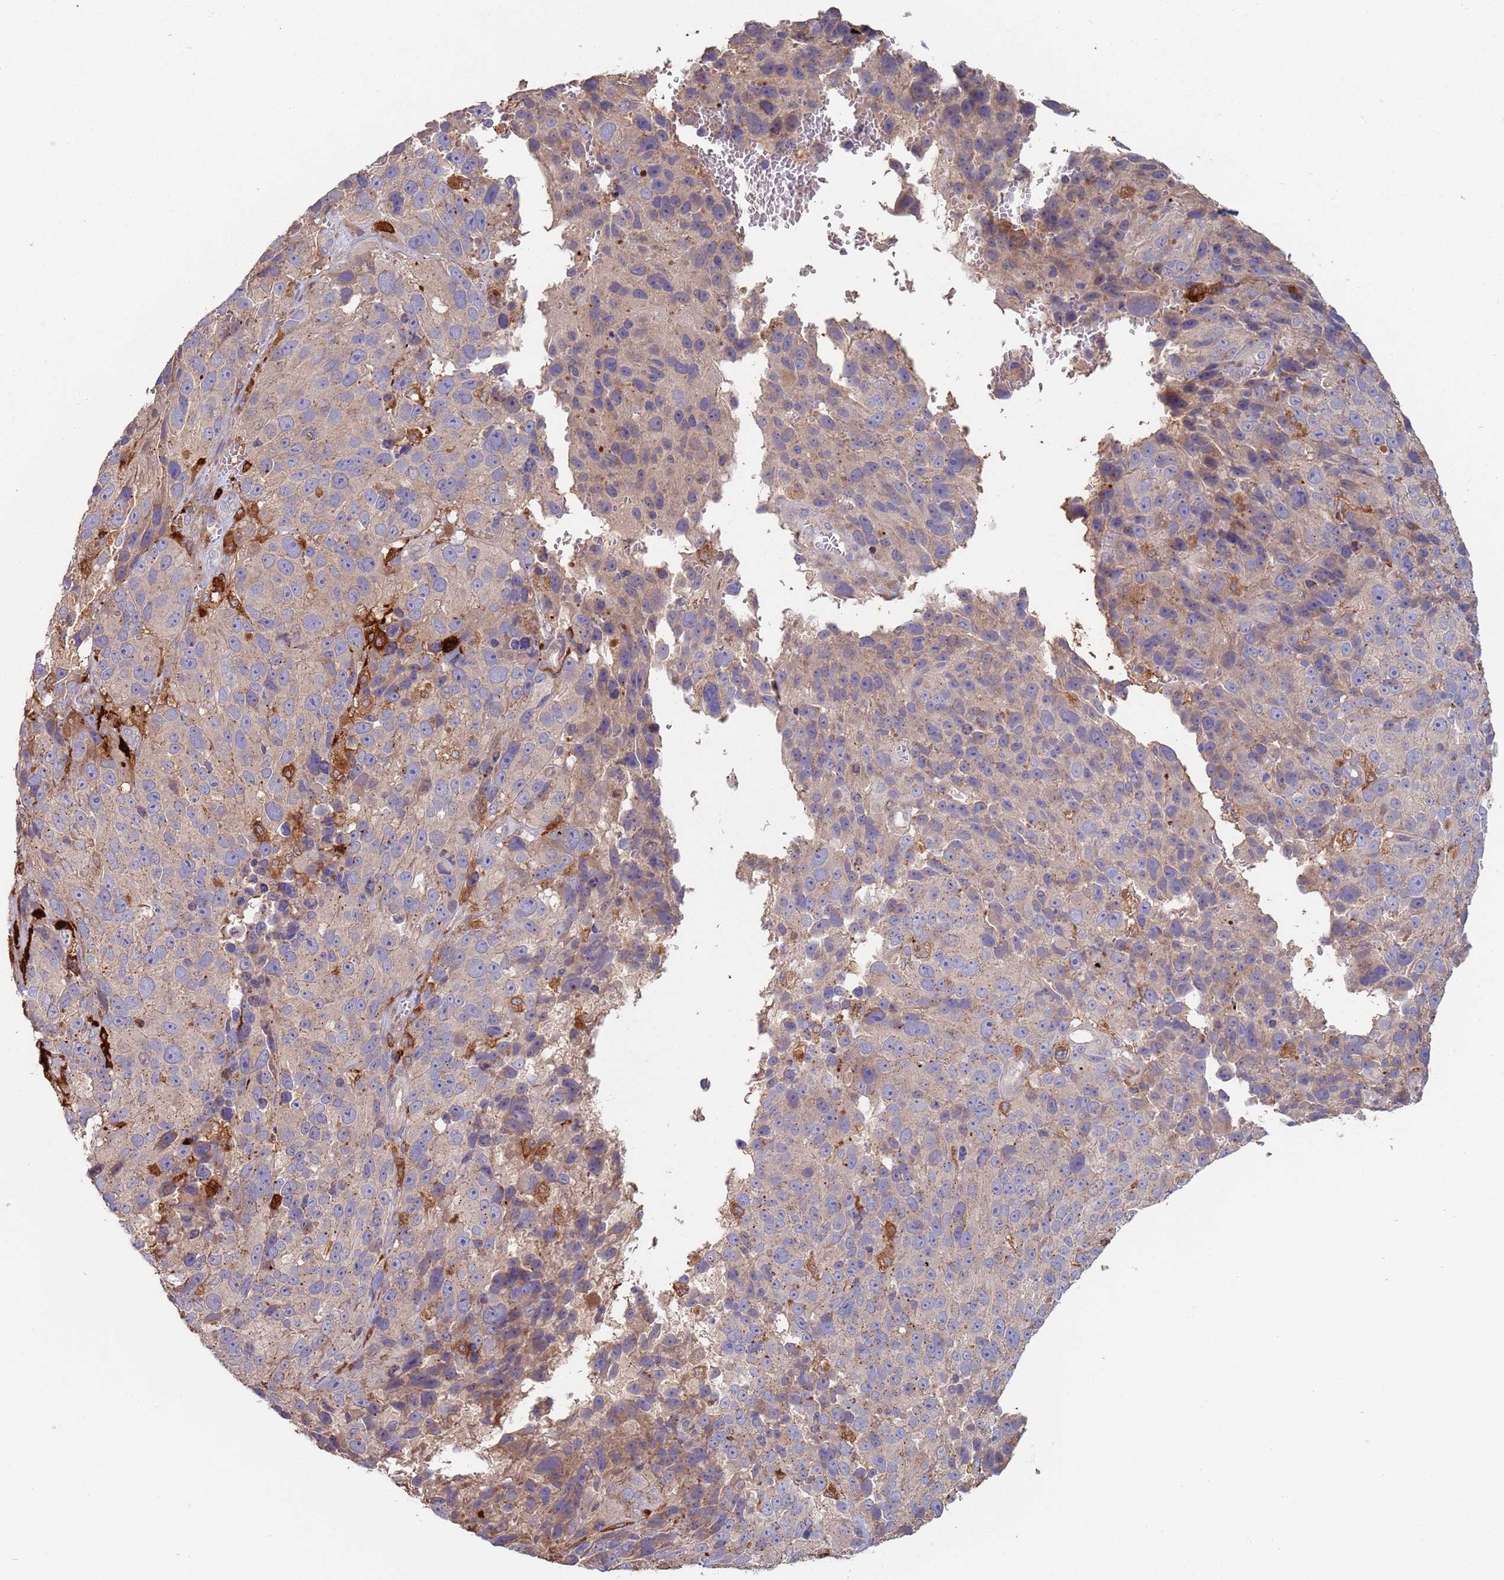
{"staining": {"intensity": "negative", "quantity": "none", "location": "none"}, "tissue": "melanoma", "cell_type": "Tumor cells", "image_type": "cancer", "snomed": [{"axis": "morphology", "description": "Malignant melanoma, NOS"}, {"axis": "topography", "description": "Skin"}], "caption": "Immunohistochemistry photomicrograph of neoplastic tissue: malignant melanoma stained with DAB shows no significant protein positivity in tumor cells. (DAB immunohistochemistry (IHC), high magnification).", "gene": "MALRD1", "patient": {"sex": "male", "age": 84}}